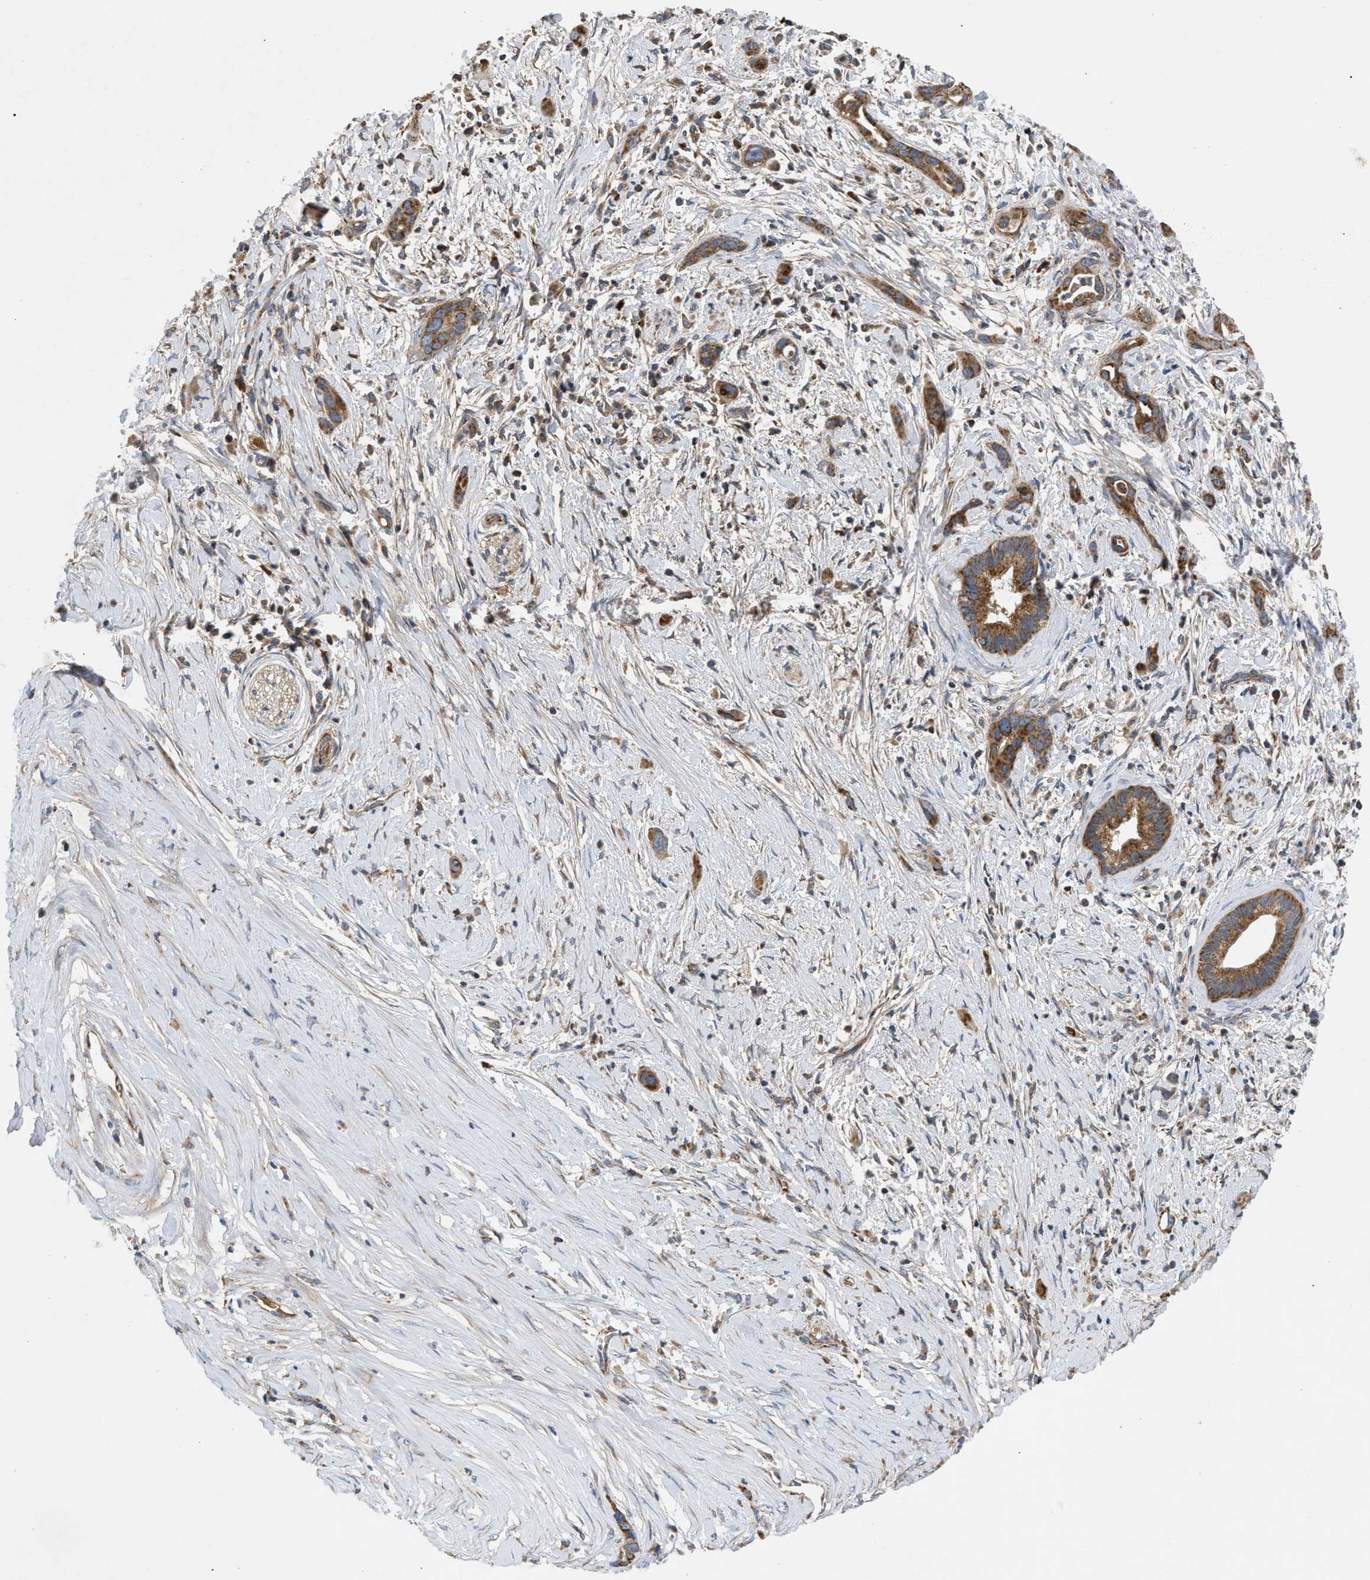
{"staining": {"intensity": "moderate", "quantity": ">75%", "location": "cytoplasmic/membranous"}, "tissue": "pancreatic cancer", "cell_type": "Tumor cells", "image_type": "cancer", "snomed": [{"axis": "morphology", "description": "Adenocarcinoma, NOS"}, {"axis": "topography", "description": "Pancreas"}], "caption": "A brown stain highlights moderate cytoplasmic/membranous positivity of a protein in human pancreatic cancer tumor cells.", "gene": "TACO1", "patient": {"sex": "male", "age": 59}}